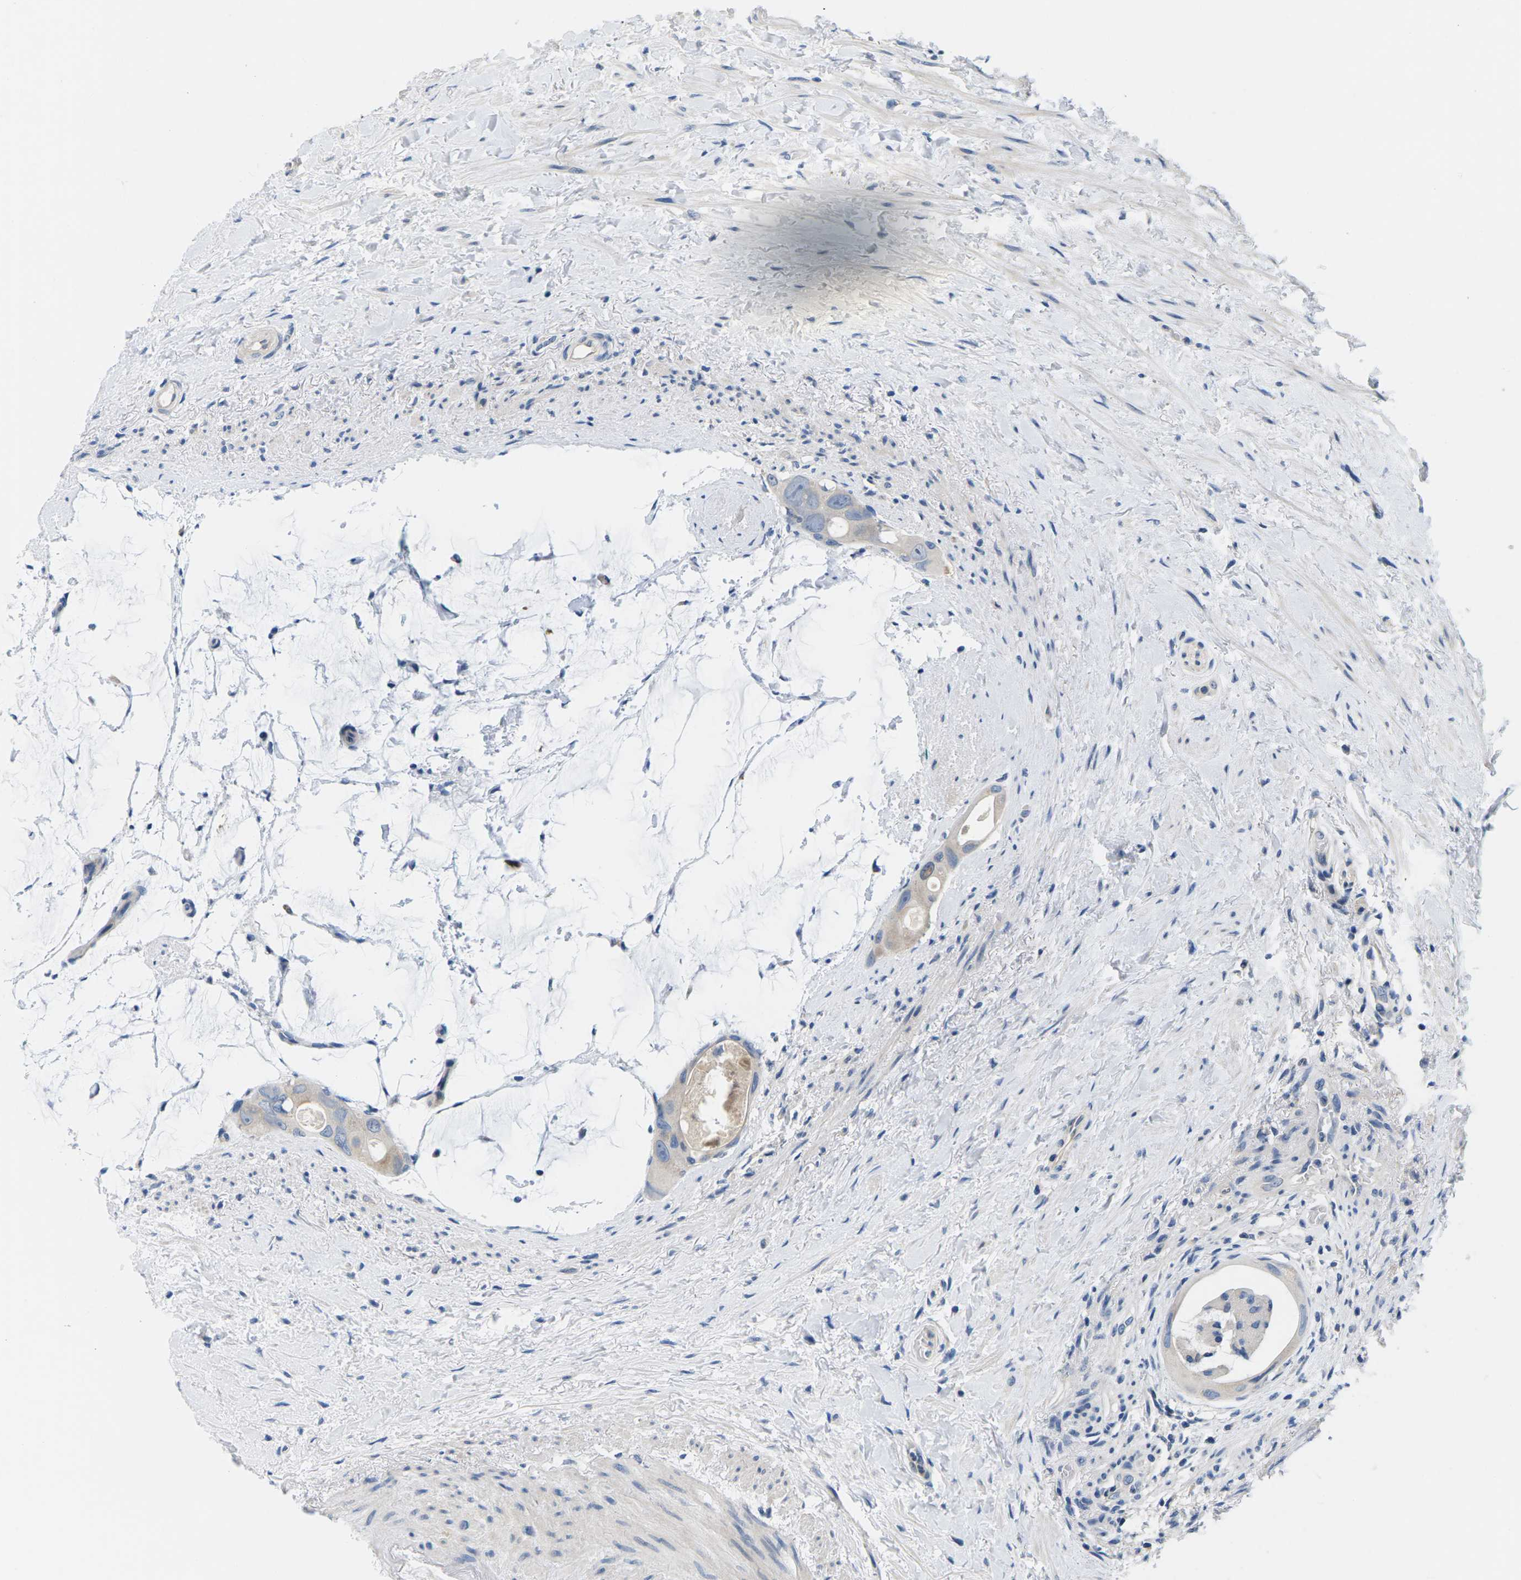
{"staining": {"intensity": "negative", "quantity": "none", "location": "none"}, "tissue": "colorectal cancer", "cell_type": "Tumor cells", "image_type": "cancer", "snomed": [{"axis": "morphology", "description": "Adenocarcinoma, NOS"}, {"axis": "topography", "description": "Rectum"}], "caption": "Colorectal adenocarcinoma stained for a protein using immunohistochemistry (IHC) displays no expression tumor cells.", "gene": "TSPAN2", "patient": {"sex": "male", "age": 51}}